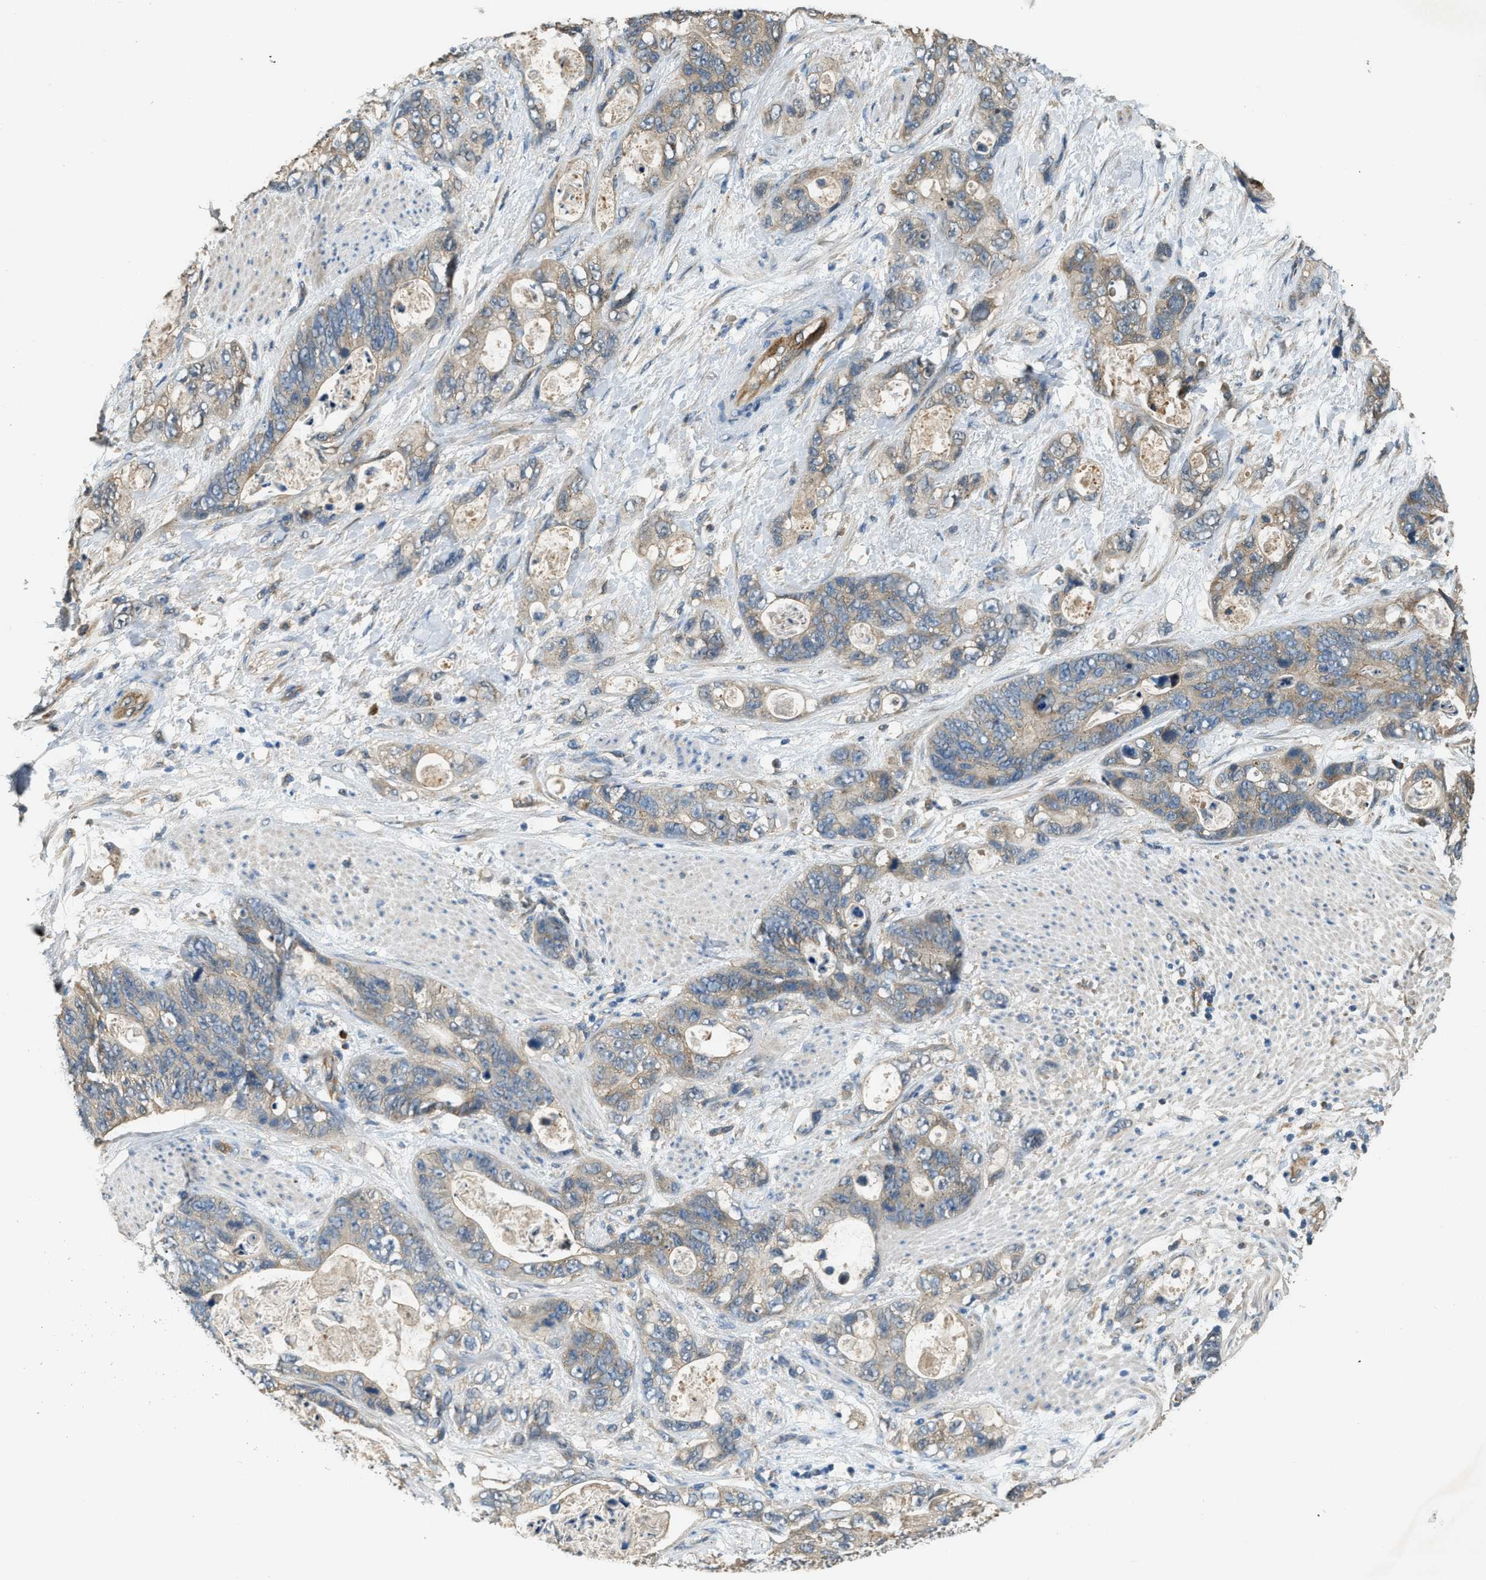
{"staining": {"intensity": "weak", "quantity": ">75%", "location": "cytoplasmic/membranous"}, "tissue": "stomach cancer", "cell_type": "Tumor cells", "image_type": "cancer", "snomed": [{"axis": "morphology", "description": "Normal tissue, NOS"}, {"axis": "morphology", "description": "Adenocarcinoma, NOS"}, {"axis": "topography", "description": "Stomach"}], "caption": "Brown immunohistochemical staining in stomach cancer (adenocarcinoma) shows weak cytoplasmic/membranous expression in approximately >75% of tumor cells. Using DAB (3,3'-diaminobenzidine) (brown) and hematoxylin (blue) stains, captured at high magnification using brightfield microscopy.", "gene": "CFLAR", "patient": {"sex": "female", "age": 89}}